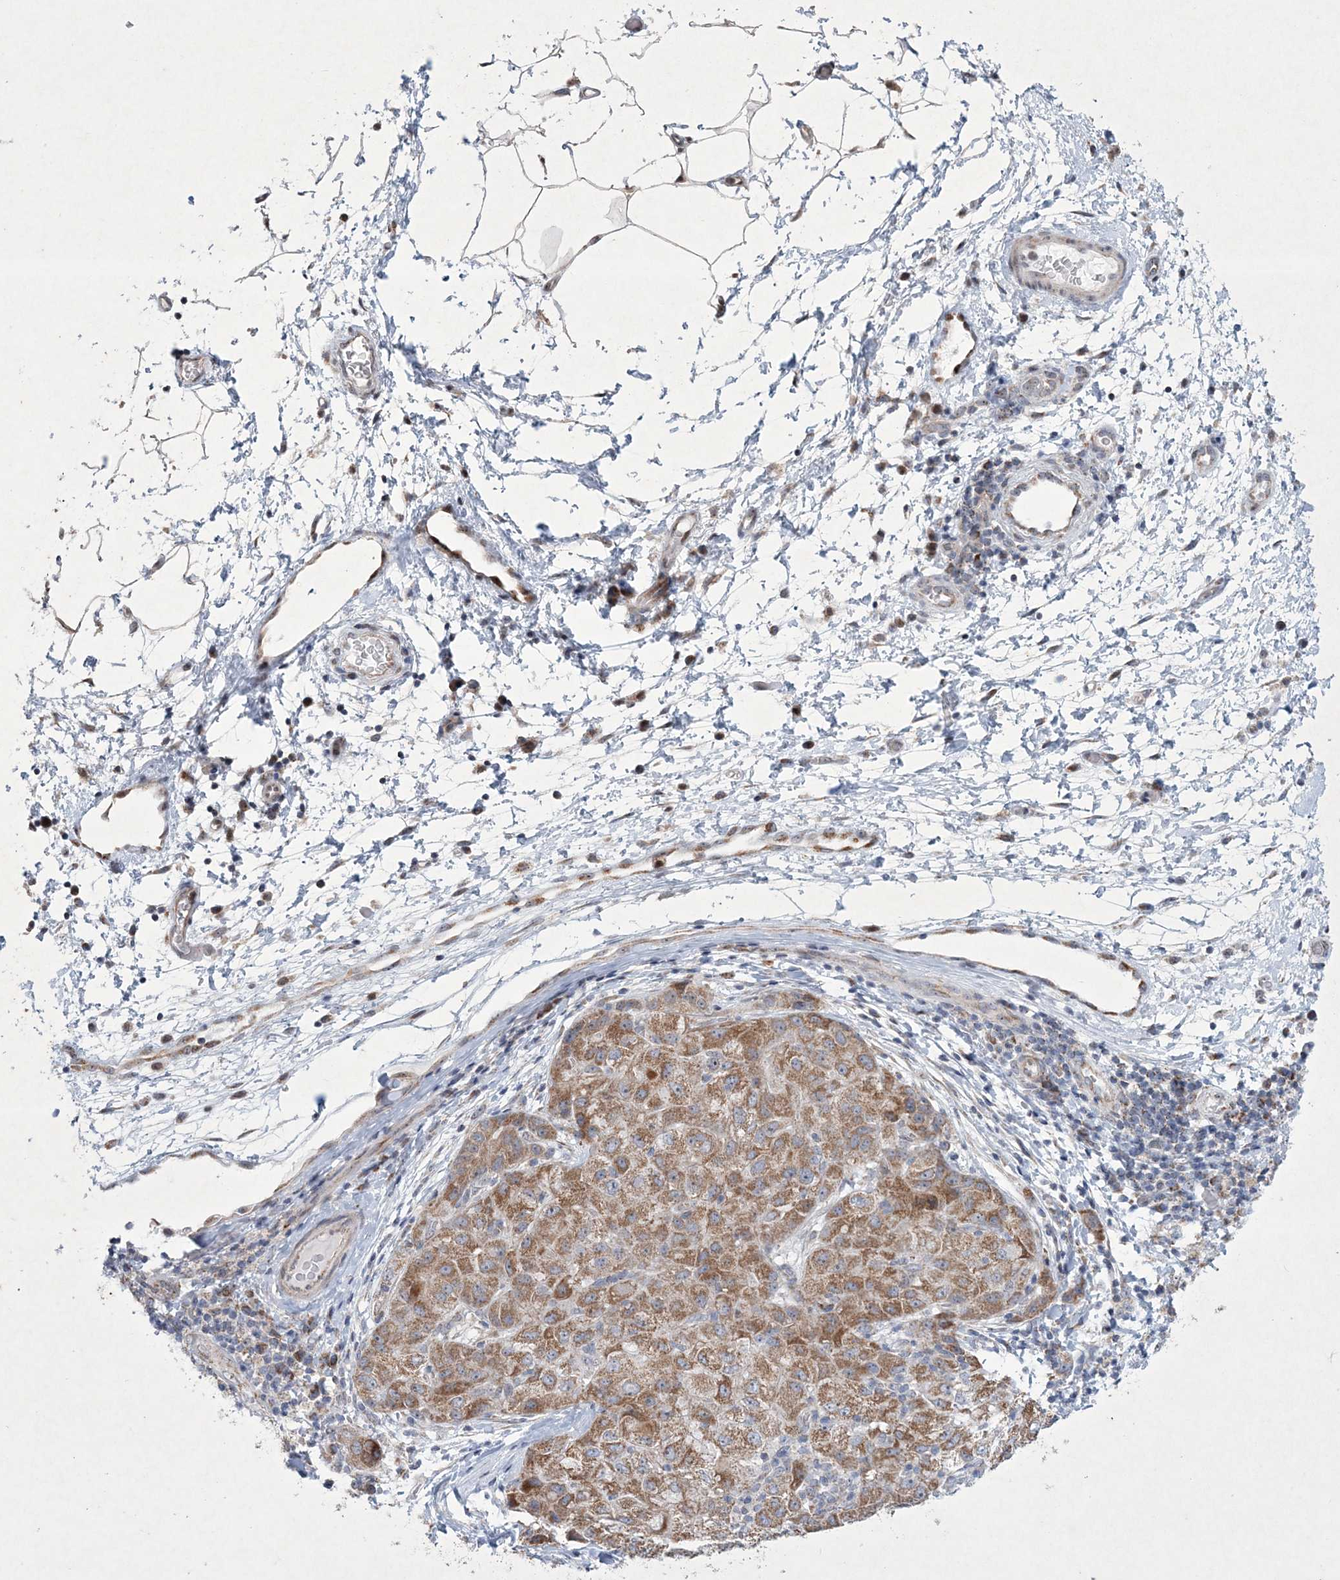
{"staining": {"intensity": "moderate", "quantity": ">75%", "location": "cytoplasmic/membranous"}, "tissue": "liver cancer", "cell_type": "Tumor cells", "image_type": "cancer", "snomed": [{"axis": "morphology", "description": "Carcinoma, Hepatocellular, NOS"}, {"axis": "topography", "description": "Liver"}], "caption": "Protein expression analysis of hepatocellular carcinoma (liver) demonstrates moderate cytoplasmic/membranous expression in about >75% of tumor cells.", "gene": "CES4A", "patient": {"sex": "male", "age": 80}}